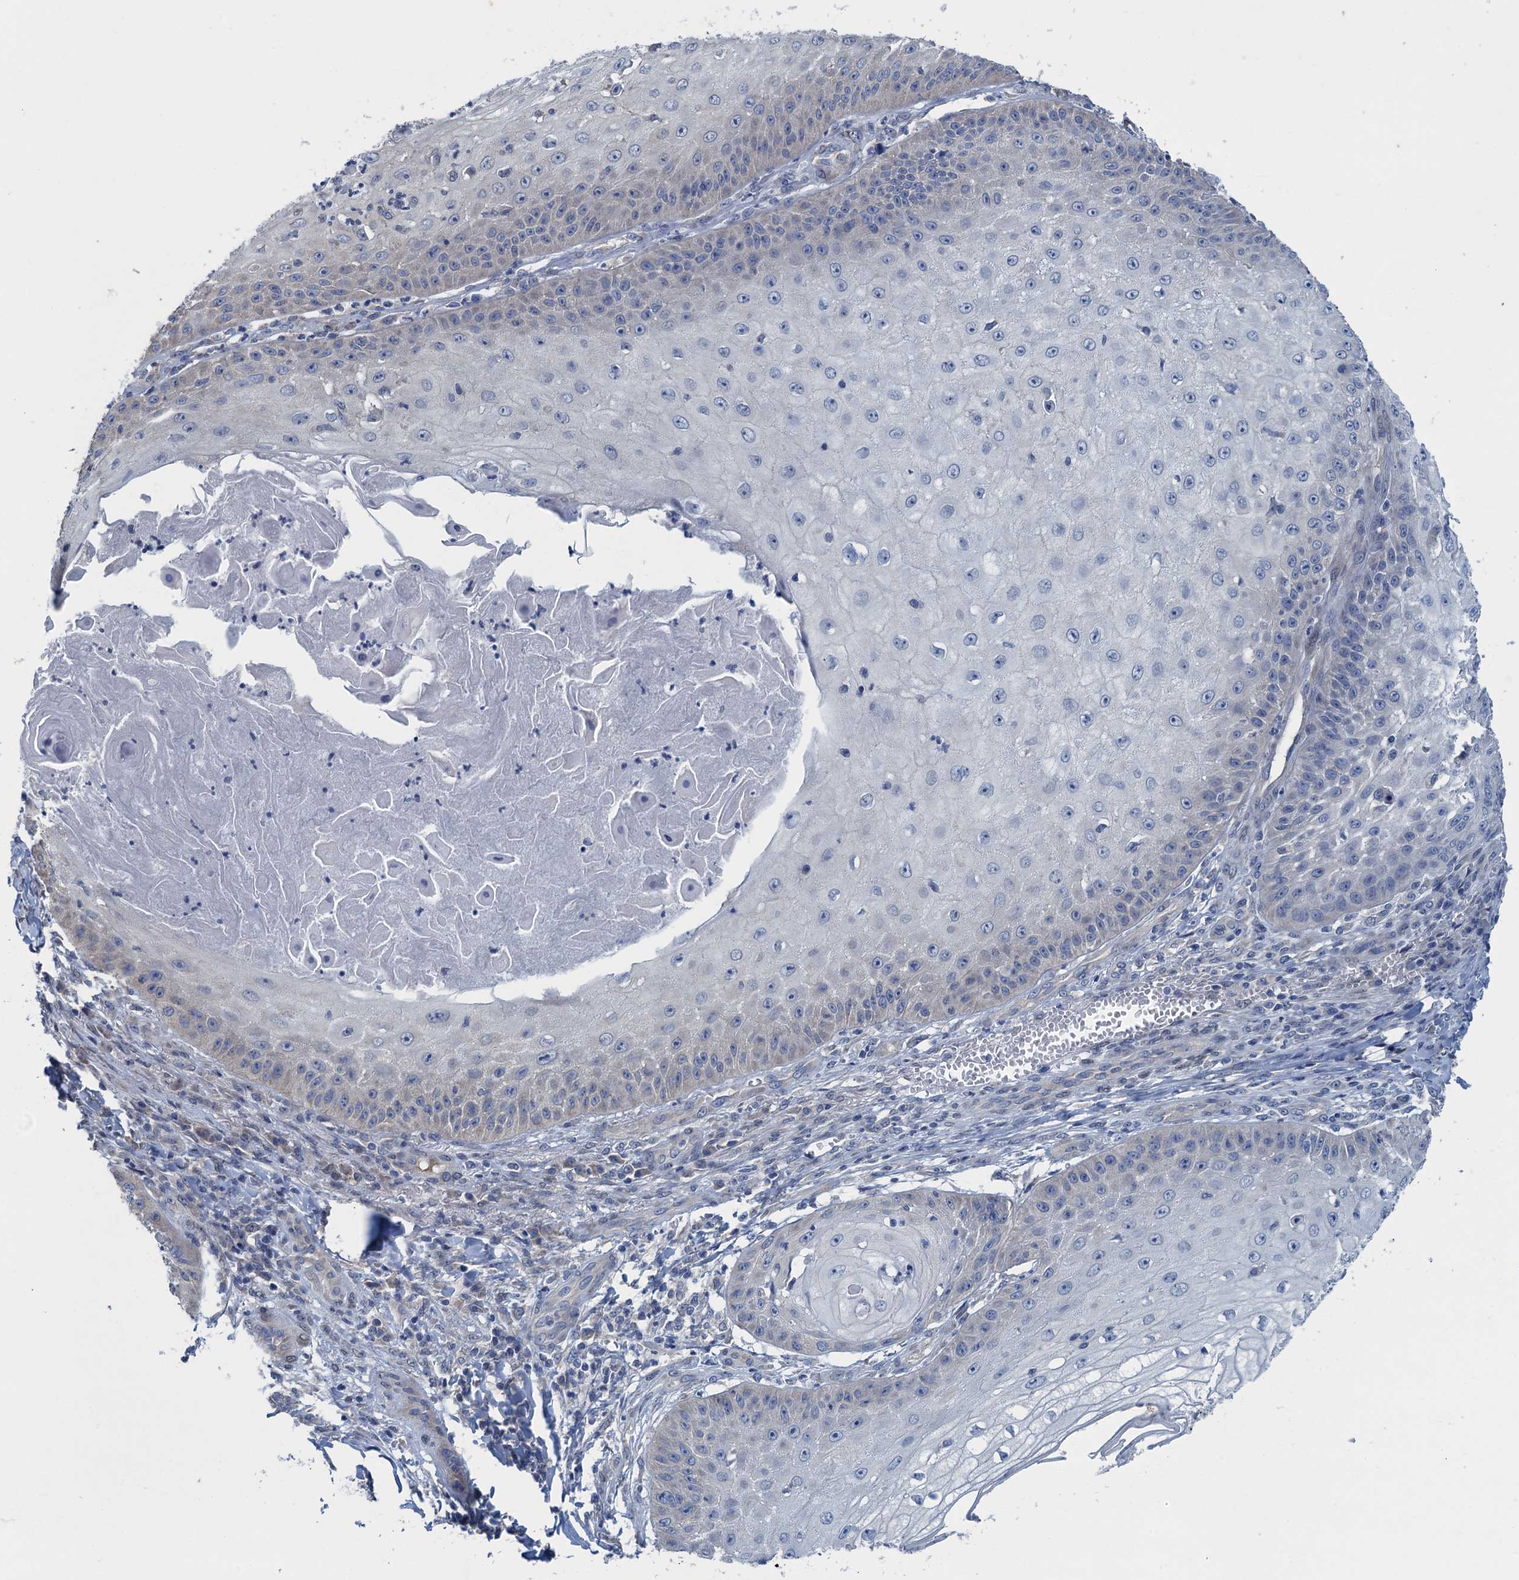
{"staining": {"intensity": "negative", "quantity": "none", "location": "none"}, "tissue": "skin cancer", "cell_type": "Tumor cells", "image_type": "cancer", "snomed": [{"axis": "morphology", "description": "Squamous cell carcinoma, NOS"}, {"axis": "topography", "description": "Skin"}], "caption": "Histopathology image shows no protein positivity in tumor cells of skin squamous cell carcinoma tissue.", "gene": "CTU2", "patient": {"sex": "male", "age": 70}}